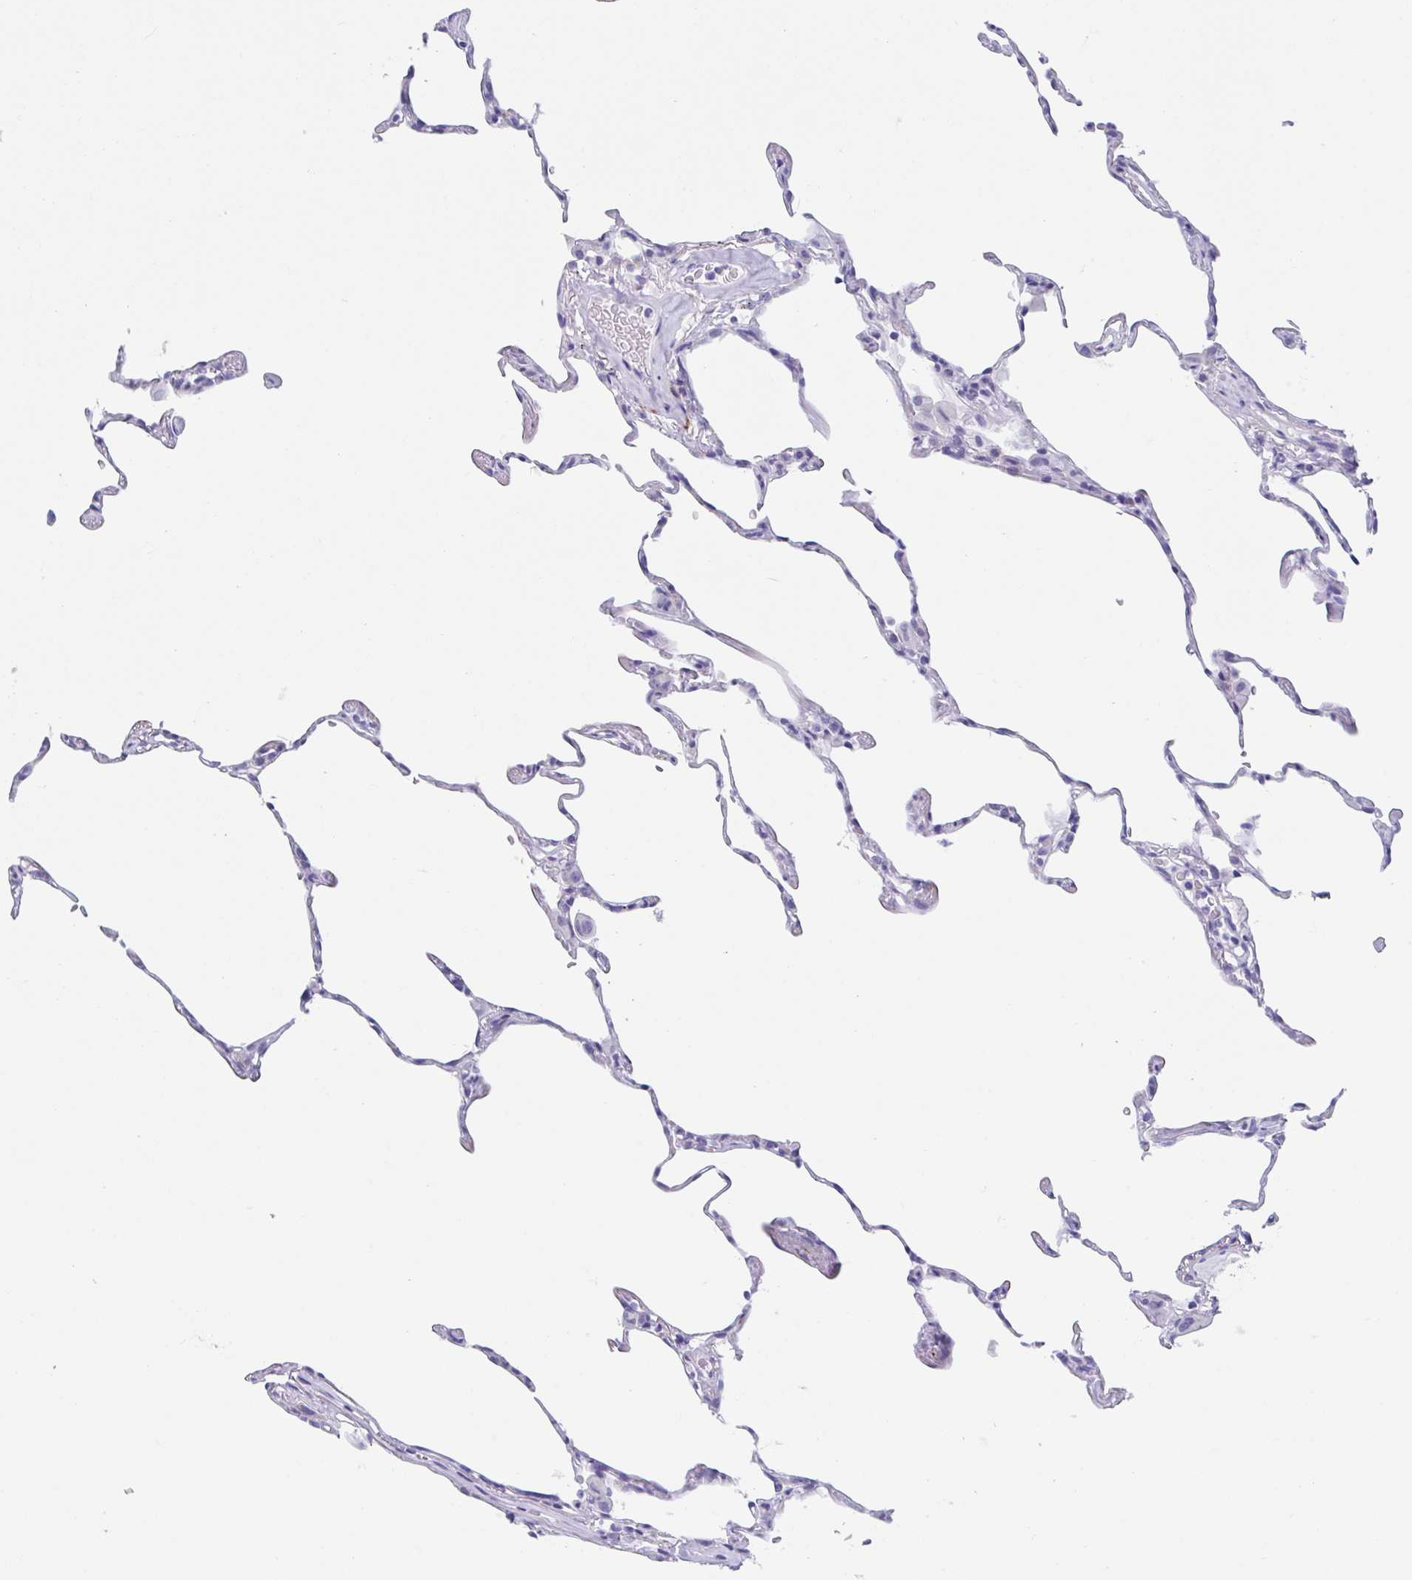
{"staining": {"intensity": "negative", "quantity": "none", "location": "none"}, "tissue": "lung", "cell_type": "Alveolar cells", "image_type": "normal", "snomed": [{"axis": "morphology", "description": "Normal tissue, NOS"}, {"axis": "topography", "description": "Lung"}], "caption": "A micrograph of lung stained for a protein shows no brown staining in alveolar cells.", "gene": "CPTP", "patient": {"sex": "female", "age": 57}}